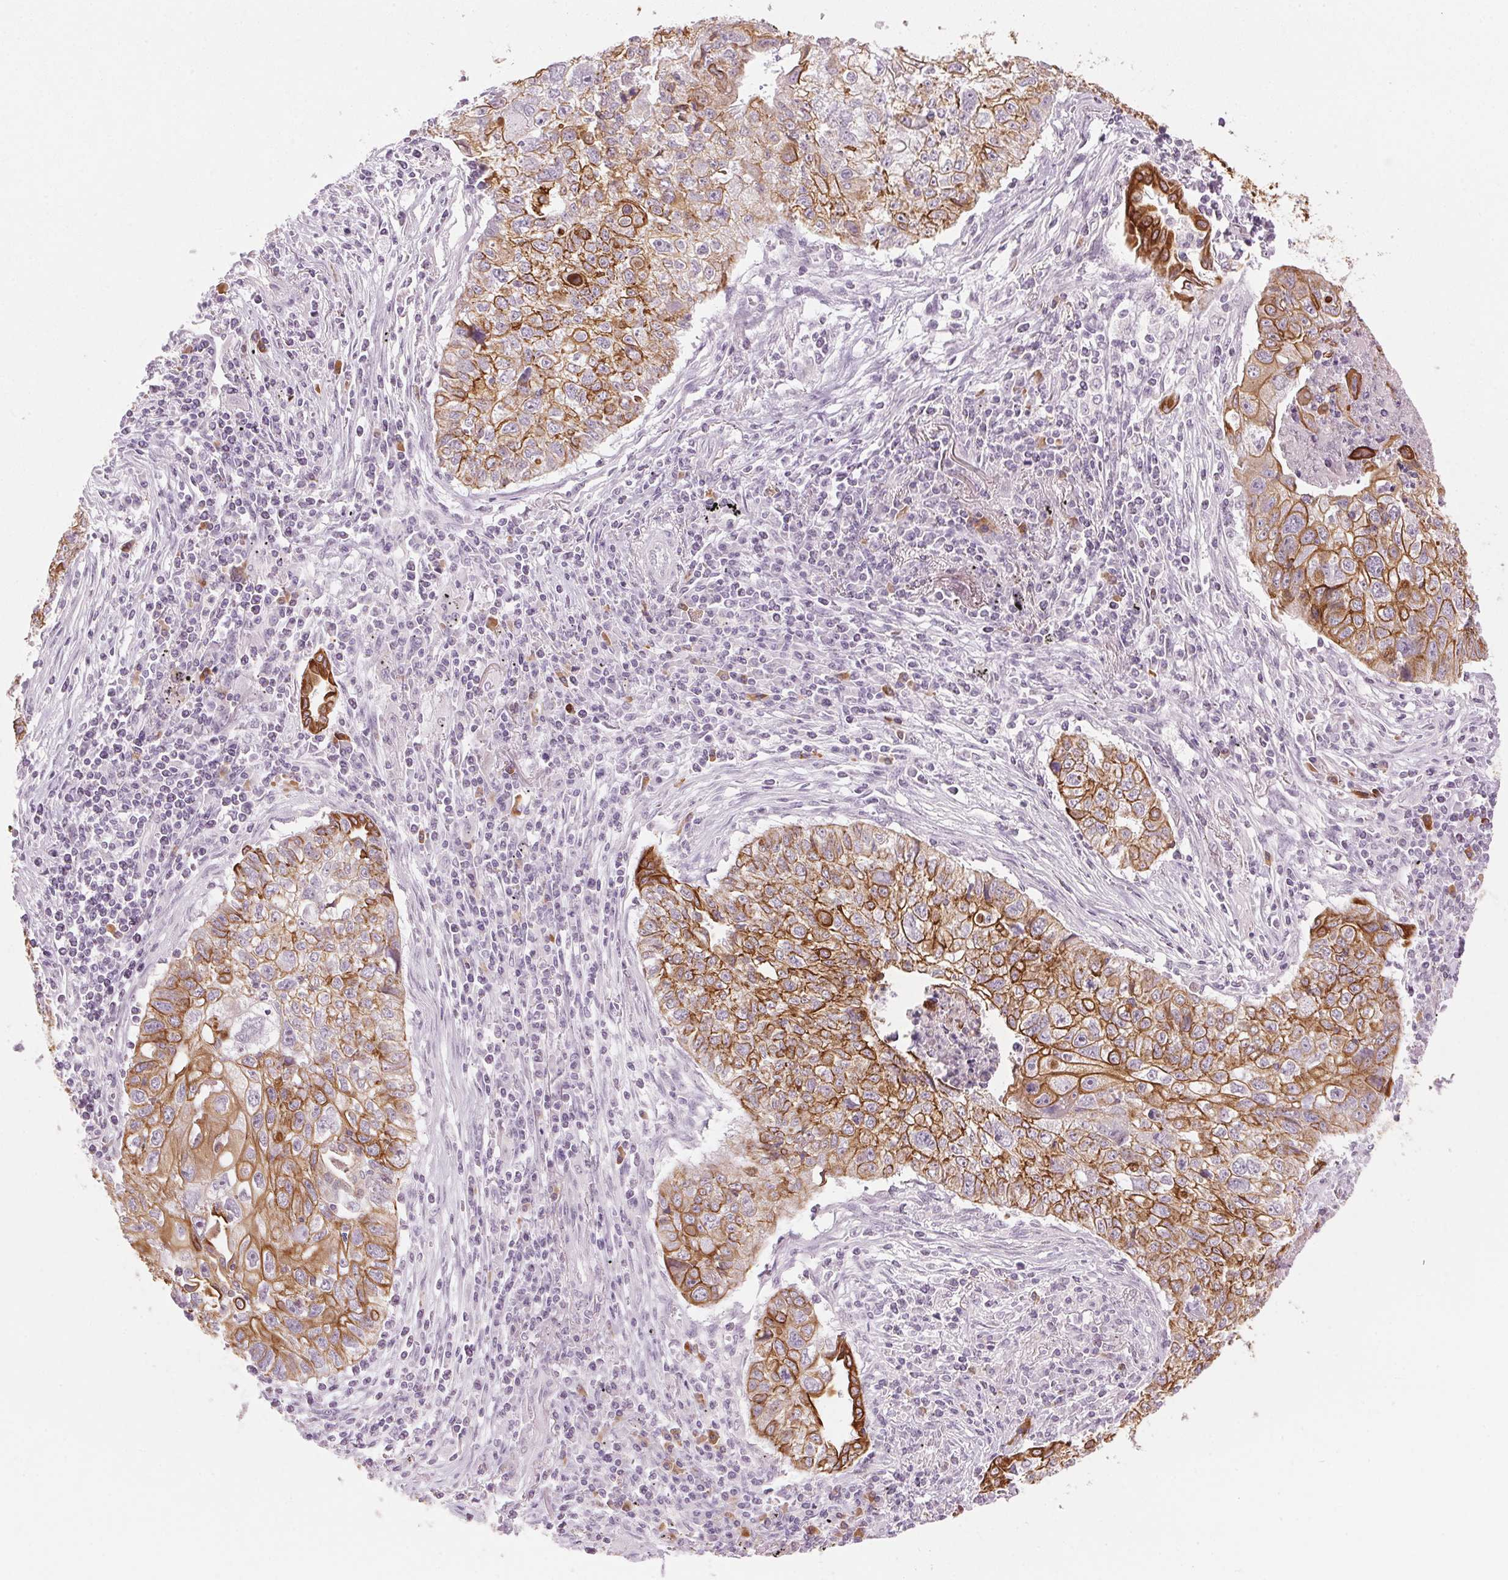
{"staining": {"intensity": "strong", "quantity": "25%-75%", "location": "cytoplasmic/membranous"}, "tissue": "lung cancer", "cell_type": "Tumor cells", "image_type": "cancer", "snomed": [{"axis": "morphology", "description": "Normal morphology"}, {"axis": "morphology", "description": "Aneuploidy"}, {"axis": "morphology", "description": "Squamous cell carcinoma, NOS"}, {"axis": "topography", "description": "Lymph node"}, {"axis": "topography", "description": "Lung"}], "caption": "IHC staining of lung cancer, which exhibits high levels of strong cytoplasmic/membranous positivity in approximately 25%-75% of tumor cells indicating strong cytoplasmic/membranous protein staining. The staining was performed using DAB (3,3'-diaminobenzidine) (brown) for protein detection and nuclei were counterstained in hematoxylin (blue).", "gene": "SCTR", "patient": {"sex": "female", "age": 76}}